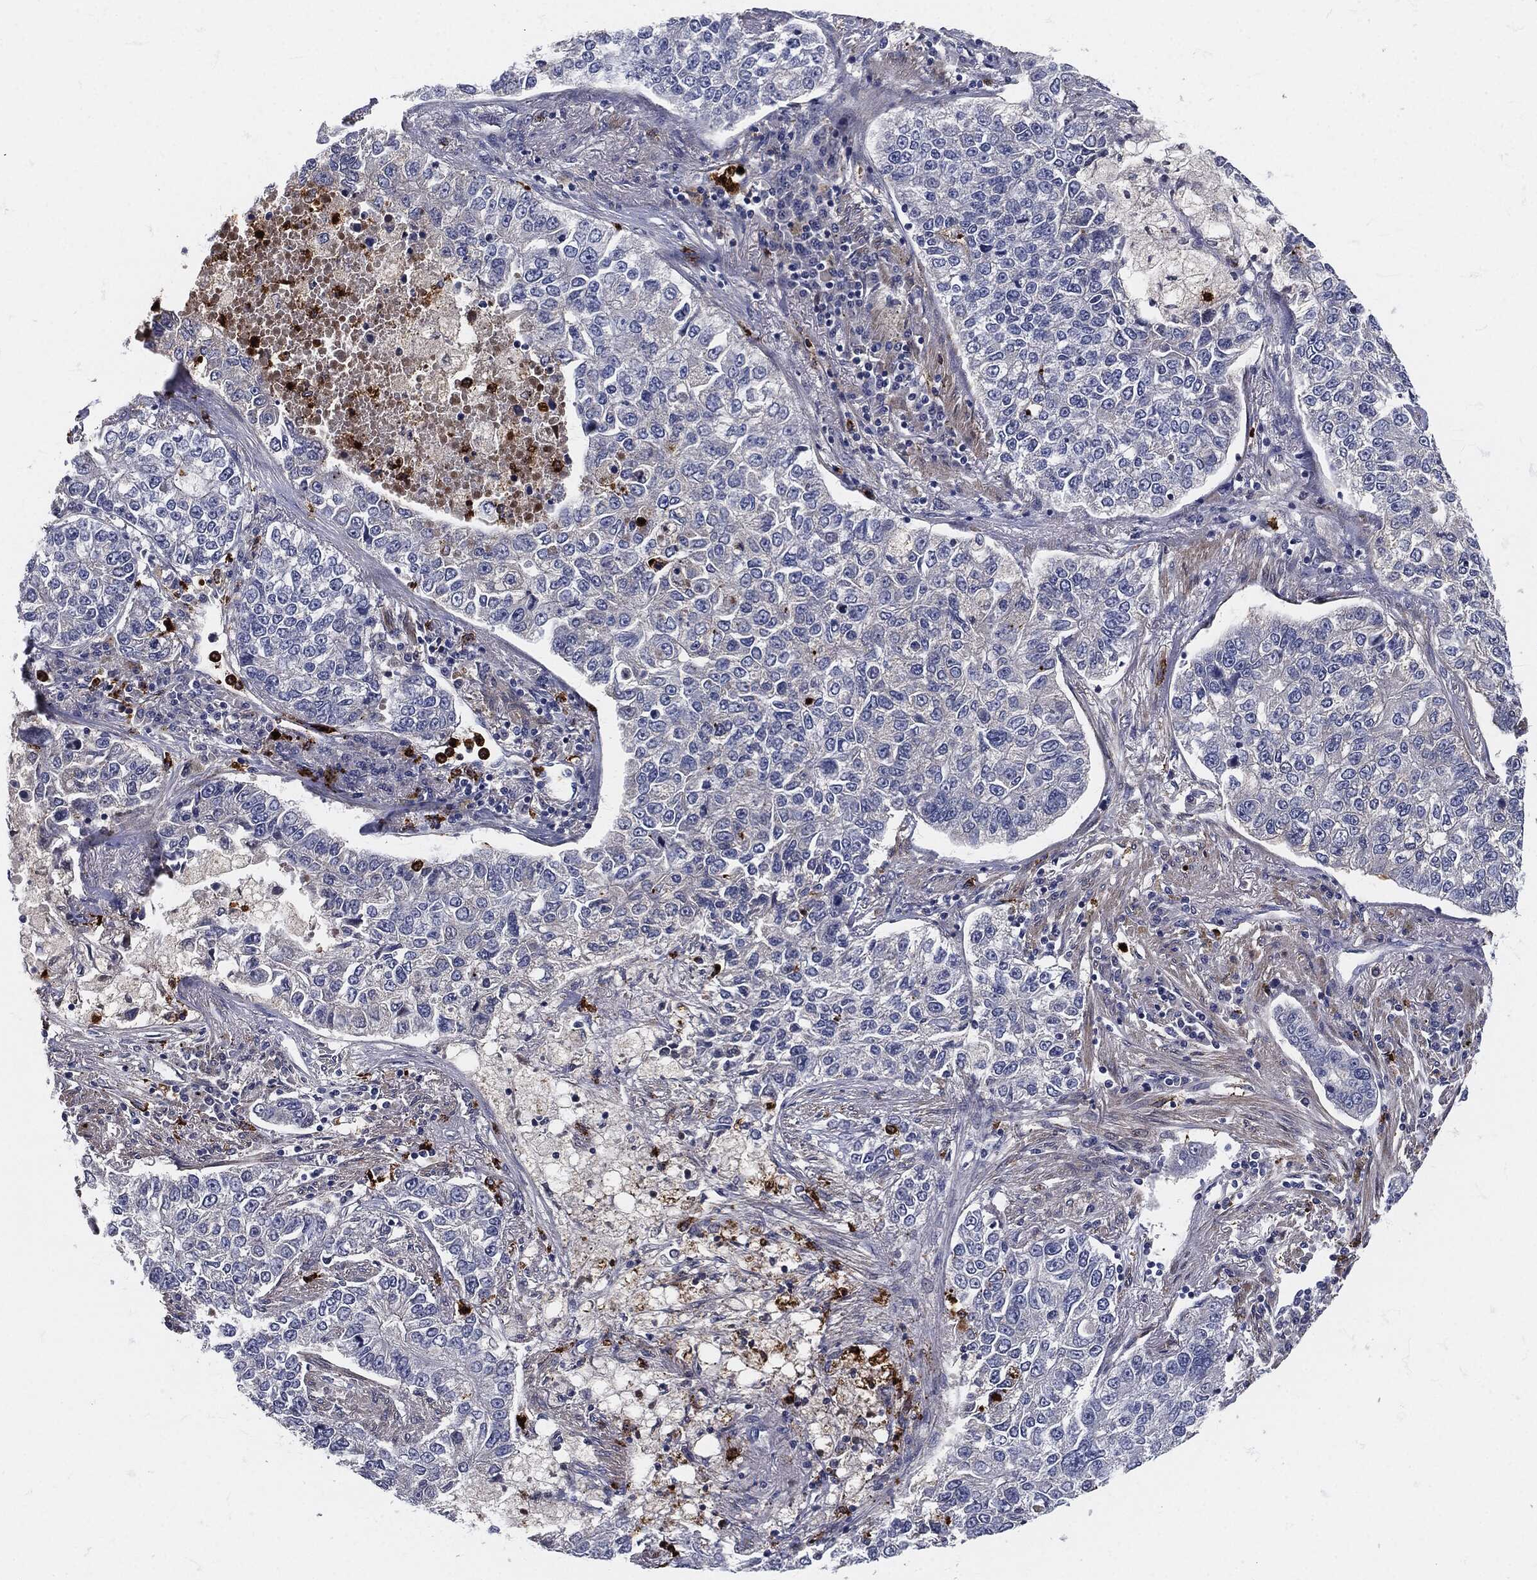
{"staining": {"intensity": "negative", "quantity": "none", "location": "none"}, "tissue": "lung cancer", "cell_type": "Tumor cells", "image_type": "cancer", "snomed": [{"axis": "morphology", "description": "Adenocarcinoma, NOS"}, {"axis": "topography", "description": "Lung"}], "caption": "Immunohistochemical staining of lung adenocarcinoma reveals no significant positivity in tumor cells.", "gene": "MPO", "patient": {"sex": "male", "age": 49}}